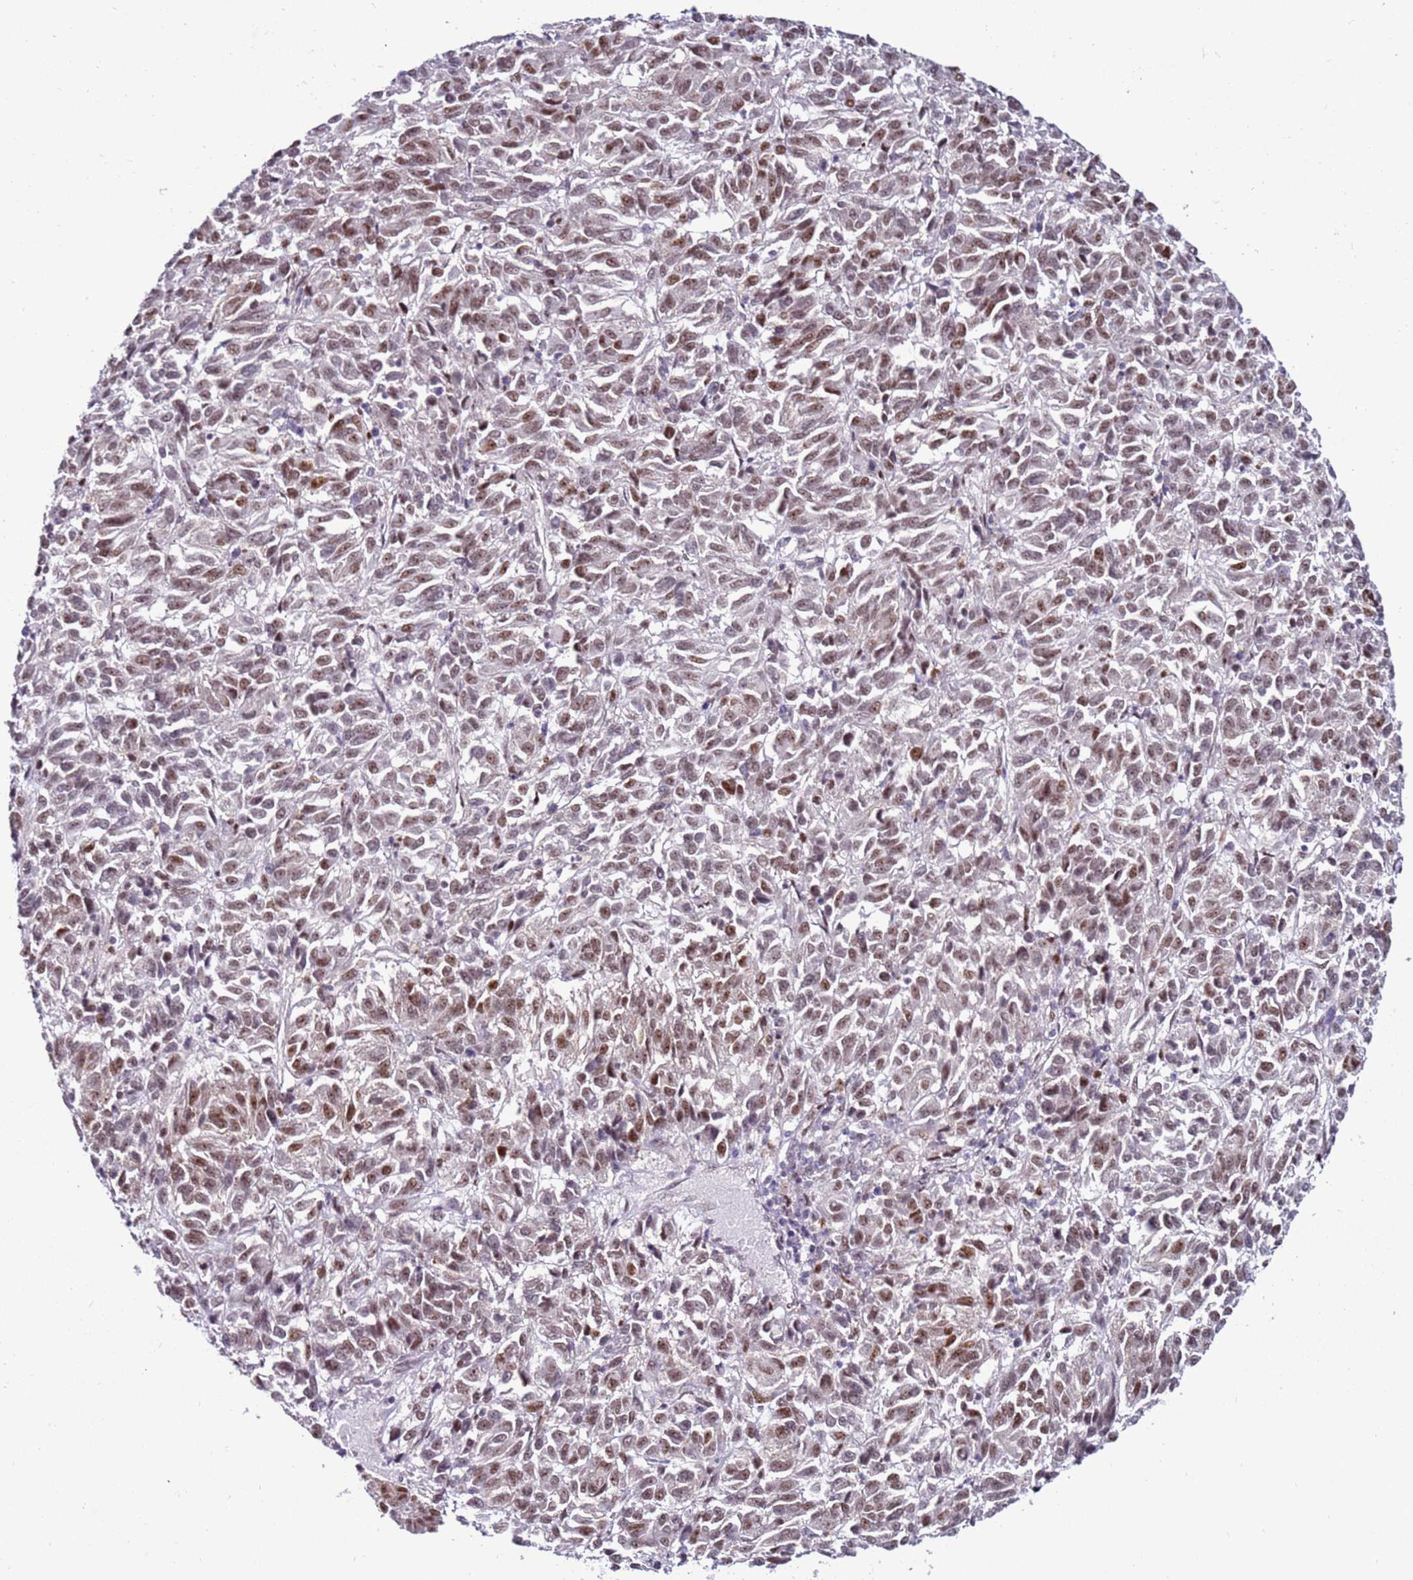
{"staining": {"intensity": "moderate", "quantity": ">75%", "location": "nuclear"}, "tissue": "melanoma", "cell_type": "Tumor cells", "image_type": "cancer", "snomed": [{"axis": "morphology", "description": "Malignant melanoma, Metastatic site"}, {"axis": "topography", "description": "Lung"}], "caption": "DAB immunohistochemical staining of malignant melanoma (metastatic site) exhibits moderate nuclear protein staining in about >75% of tumor cells.", "gene": "KPNA4", "patient": {"sex": "male", "age": 64}}